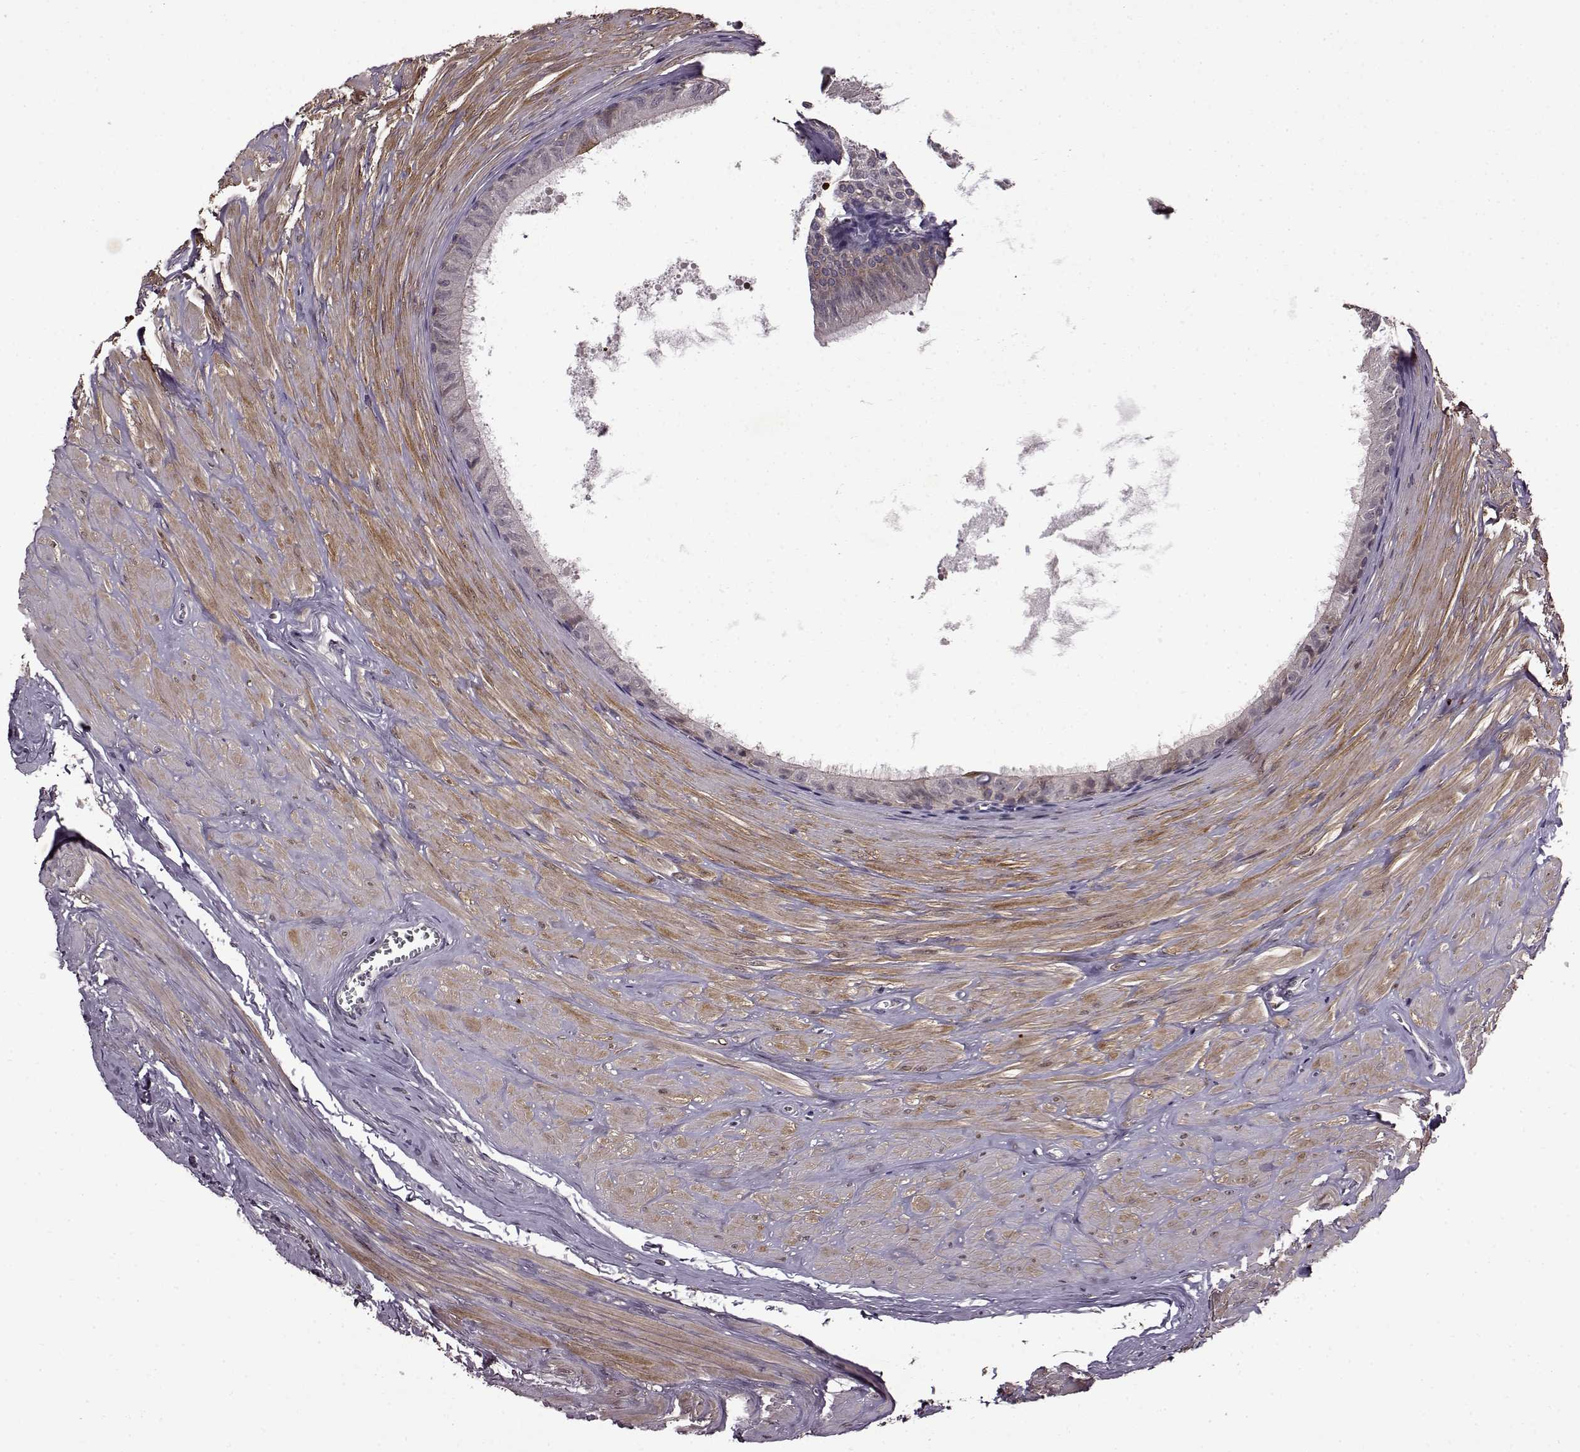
{"staining": {"intensity": "weak", "quantity": "<25%", "location": "cytoplasmic/membranous"}, "tissue": "epididymis", "cell_type": "Glandular cells", "image_type": "normal", "snomed": [{"axis": "morphology", "description": "Normal tissue, NOS"}, {"axis": "topography", "description": "Epididymis"}], "caption": "DAB (3,3'-diaminobenzidine) immunohistochemical staining of unremarkable epididymis demonstrates no significant staining in glandular cells.", "gene": "MAIP1", "patient": {"sex": "male", "age": 37}}